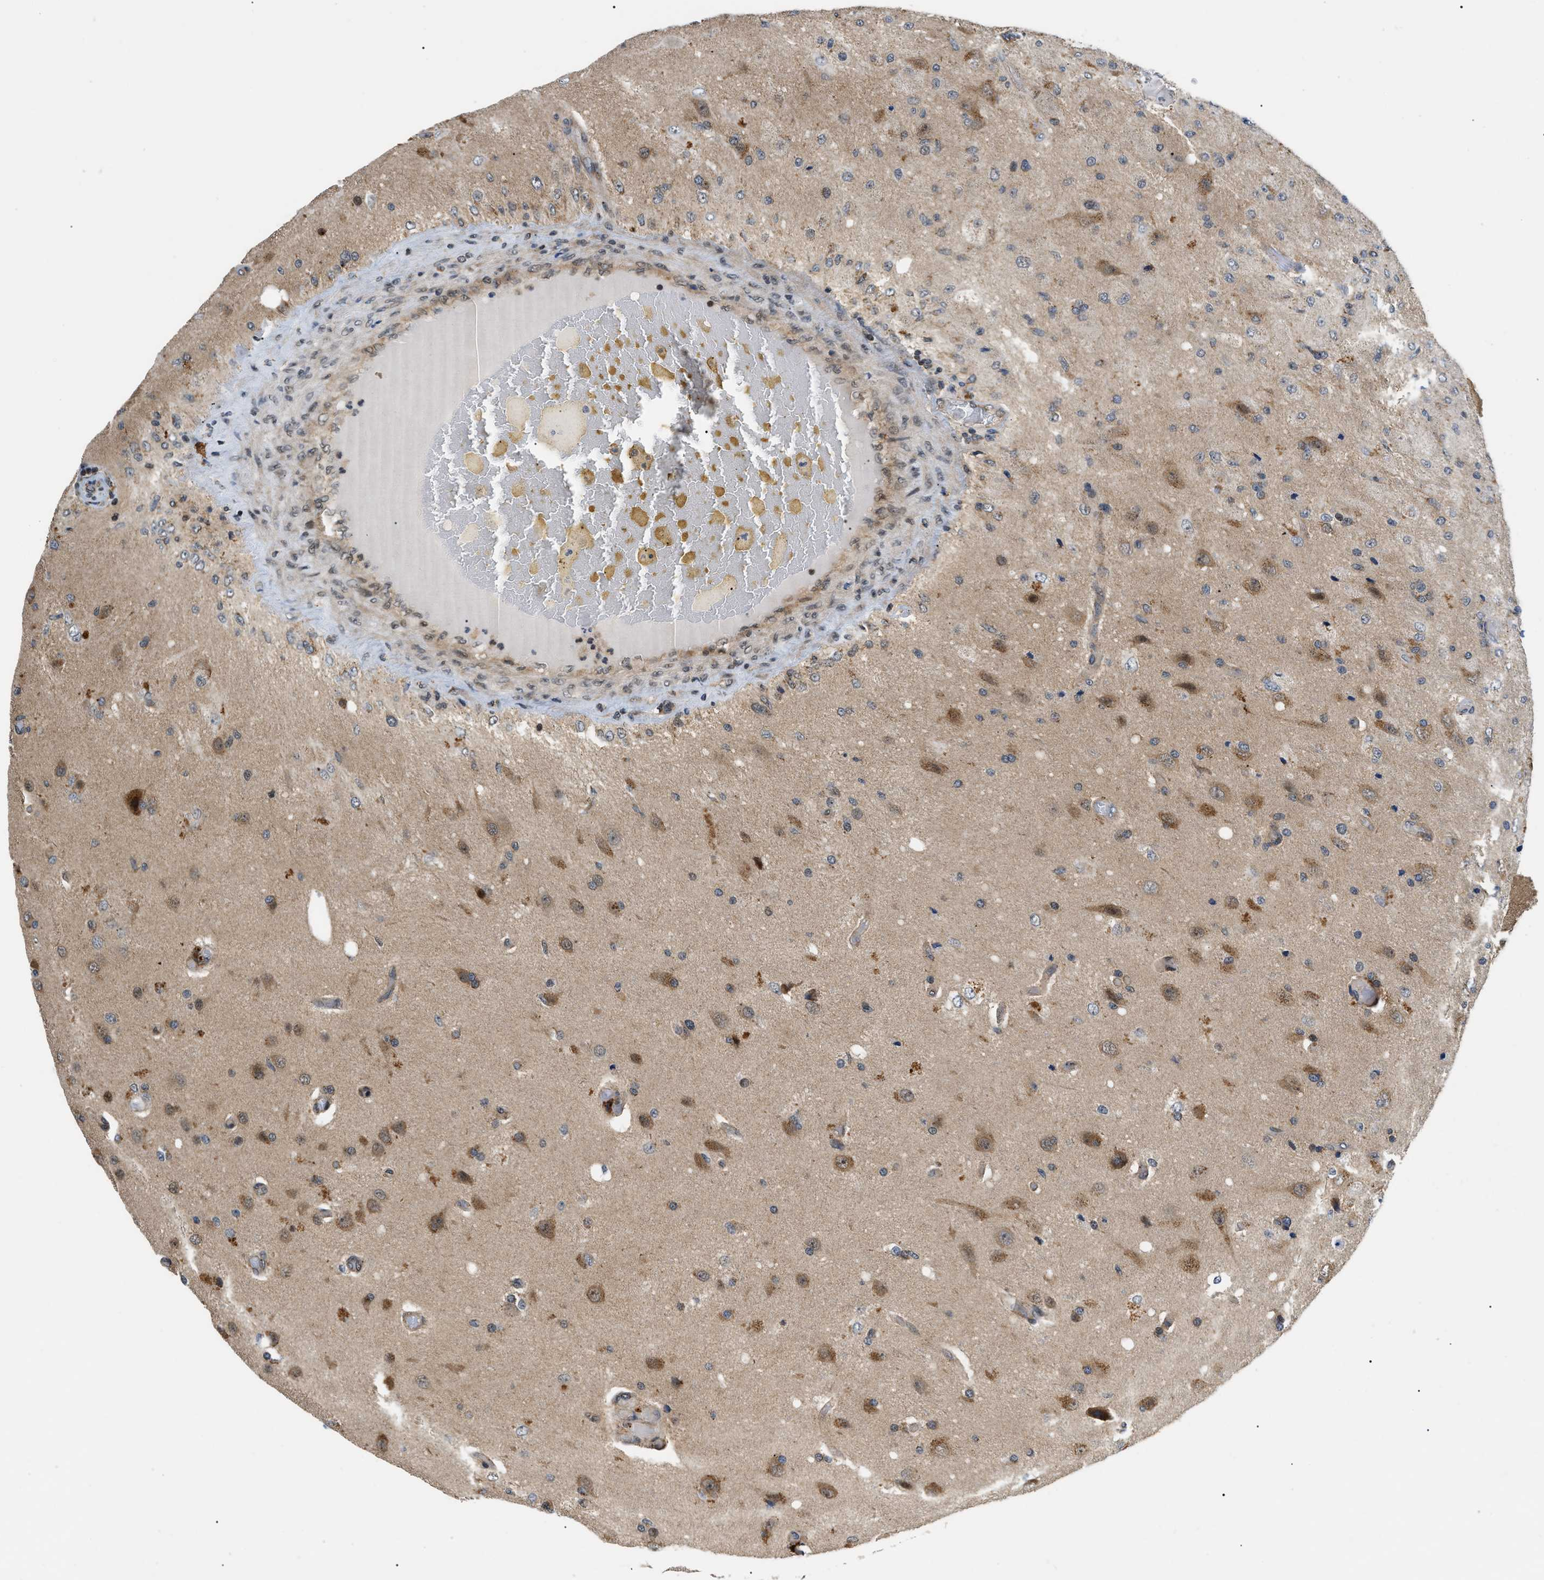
{"staining": {"intensity": "moderate", "quantity": "25%-75%", "location": "cytoplasmic/membranous"}, "tissue": "glioma", "cell_type": "Tumor cells", "image_type": "cancer", "snomed": [{"axis": "morphology", "description": "Normal tissue, NOS"}, {"axis": "morphology", "description": "Glioma, malignant, High grade"}, {"axis": "topography", "description": "Cerebral cortex"}], "caption": "IHC of human glioma displays medium levels of moderate cytoplasmic/membranous staining in about 25%-75% of tumor cells.", "gene": "ZBTB11", "patient": {"sex": "male", "age": 77}}